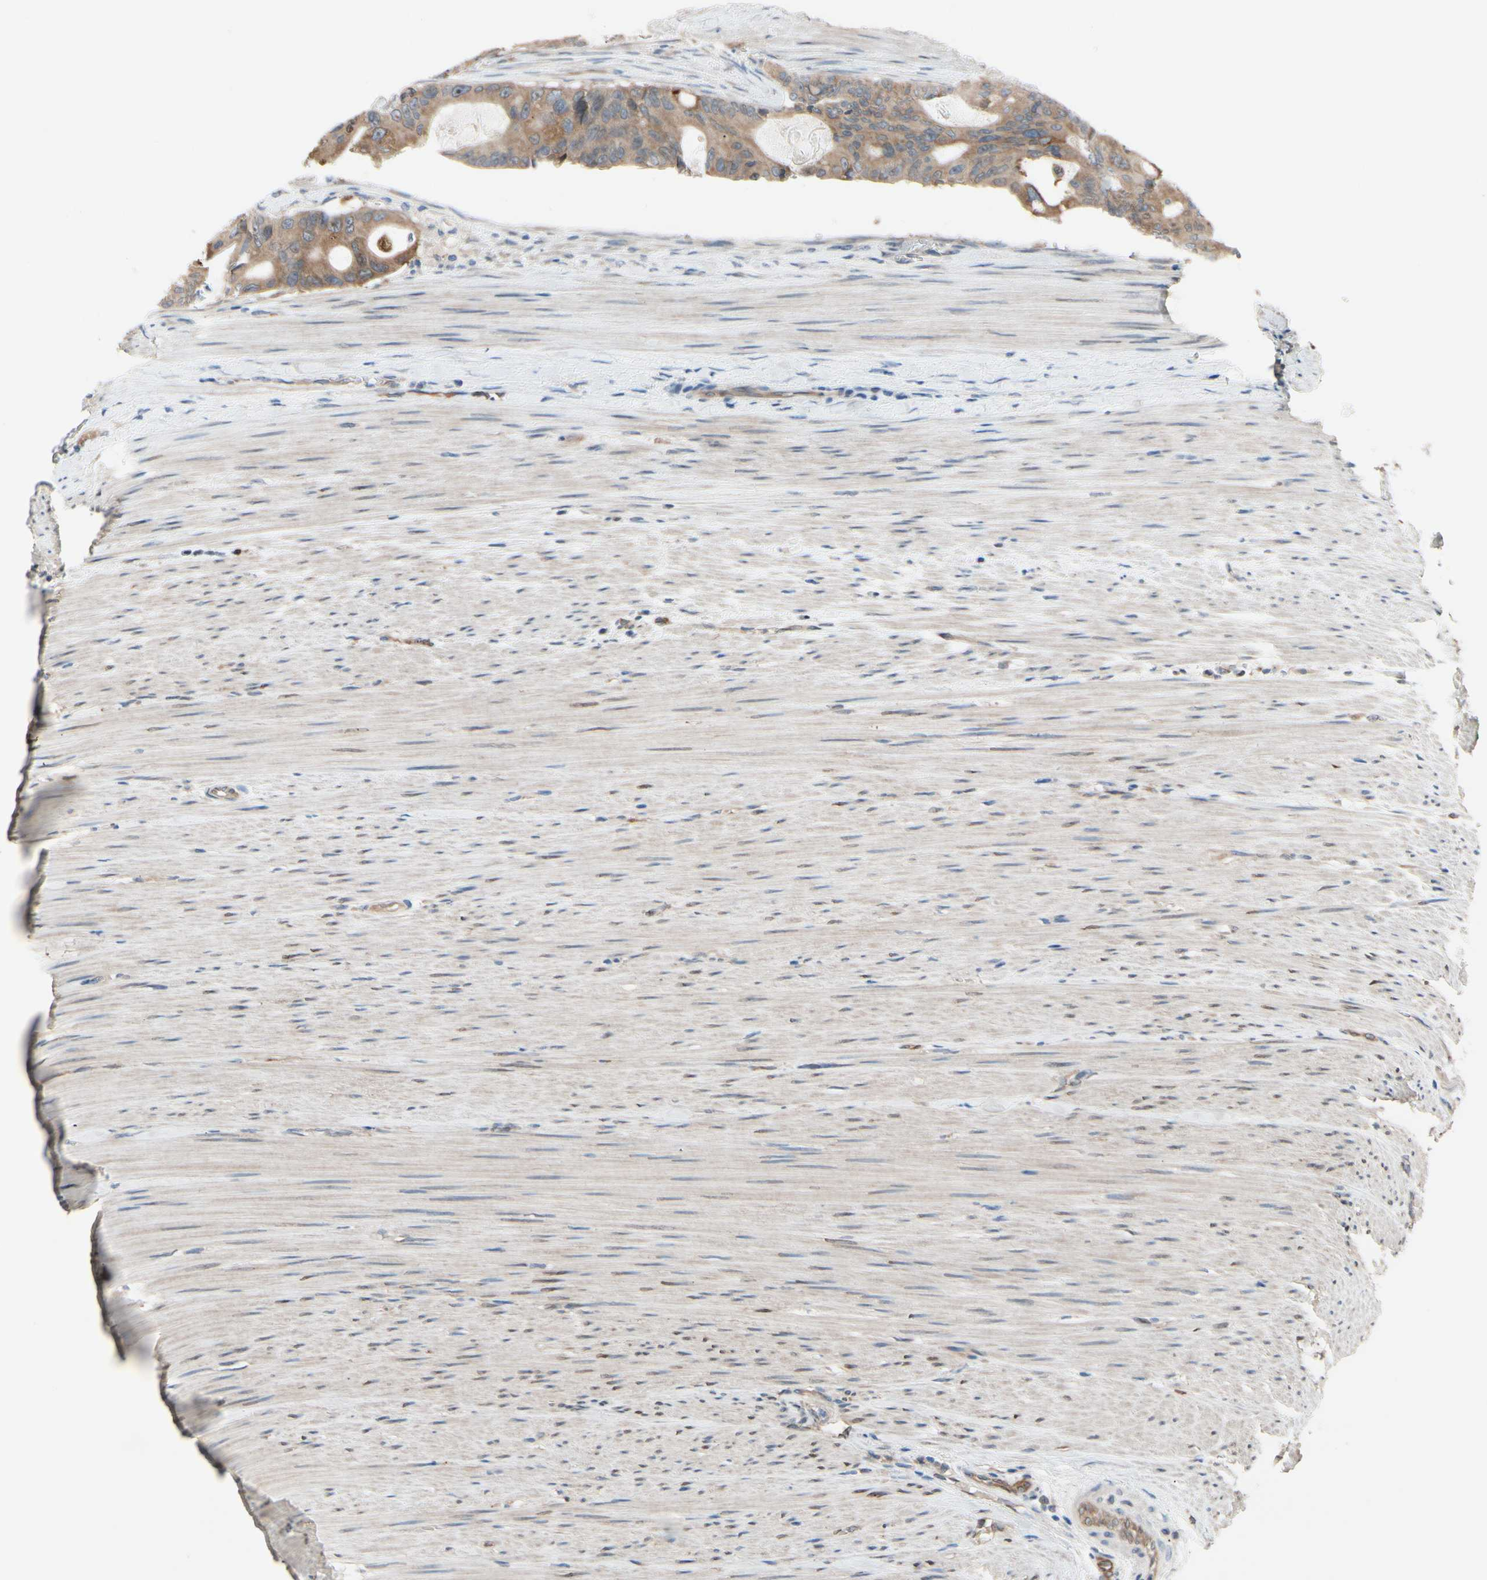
{"staining": {"intensity": "moderate", "quantity": ">75%", "location": "cytoplasmic/membranous"}, "tissue": "colorectal cancer", "cell_type": "Tumor cells", "image_type": "cancer", "snomed": [{"axis": "morphology", "description": "Adenocarcinoma, NOS"}, {"axis": "topography", "description": "Colon"}], "caption": "Brown immunohistochemical staining in human adenocarcinoma (colorectal) shows moderate cytoplasmic/membranous positivity in approximately >75% of tumor cells.", "gene": "PRXL2A", "patient": {"sex": "female", "age": 57}}